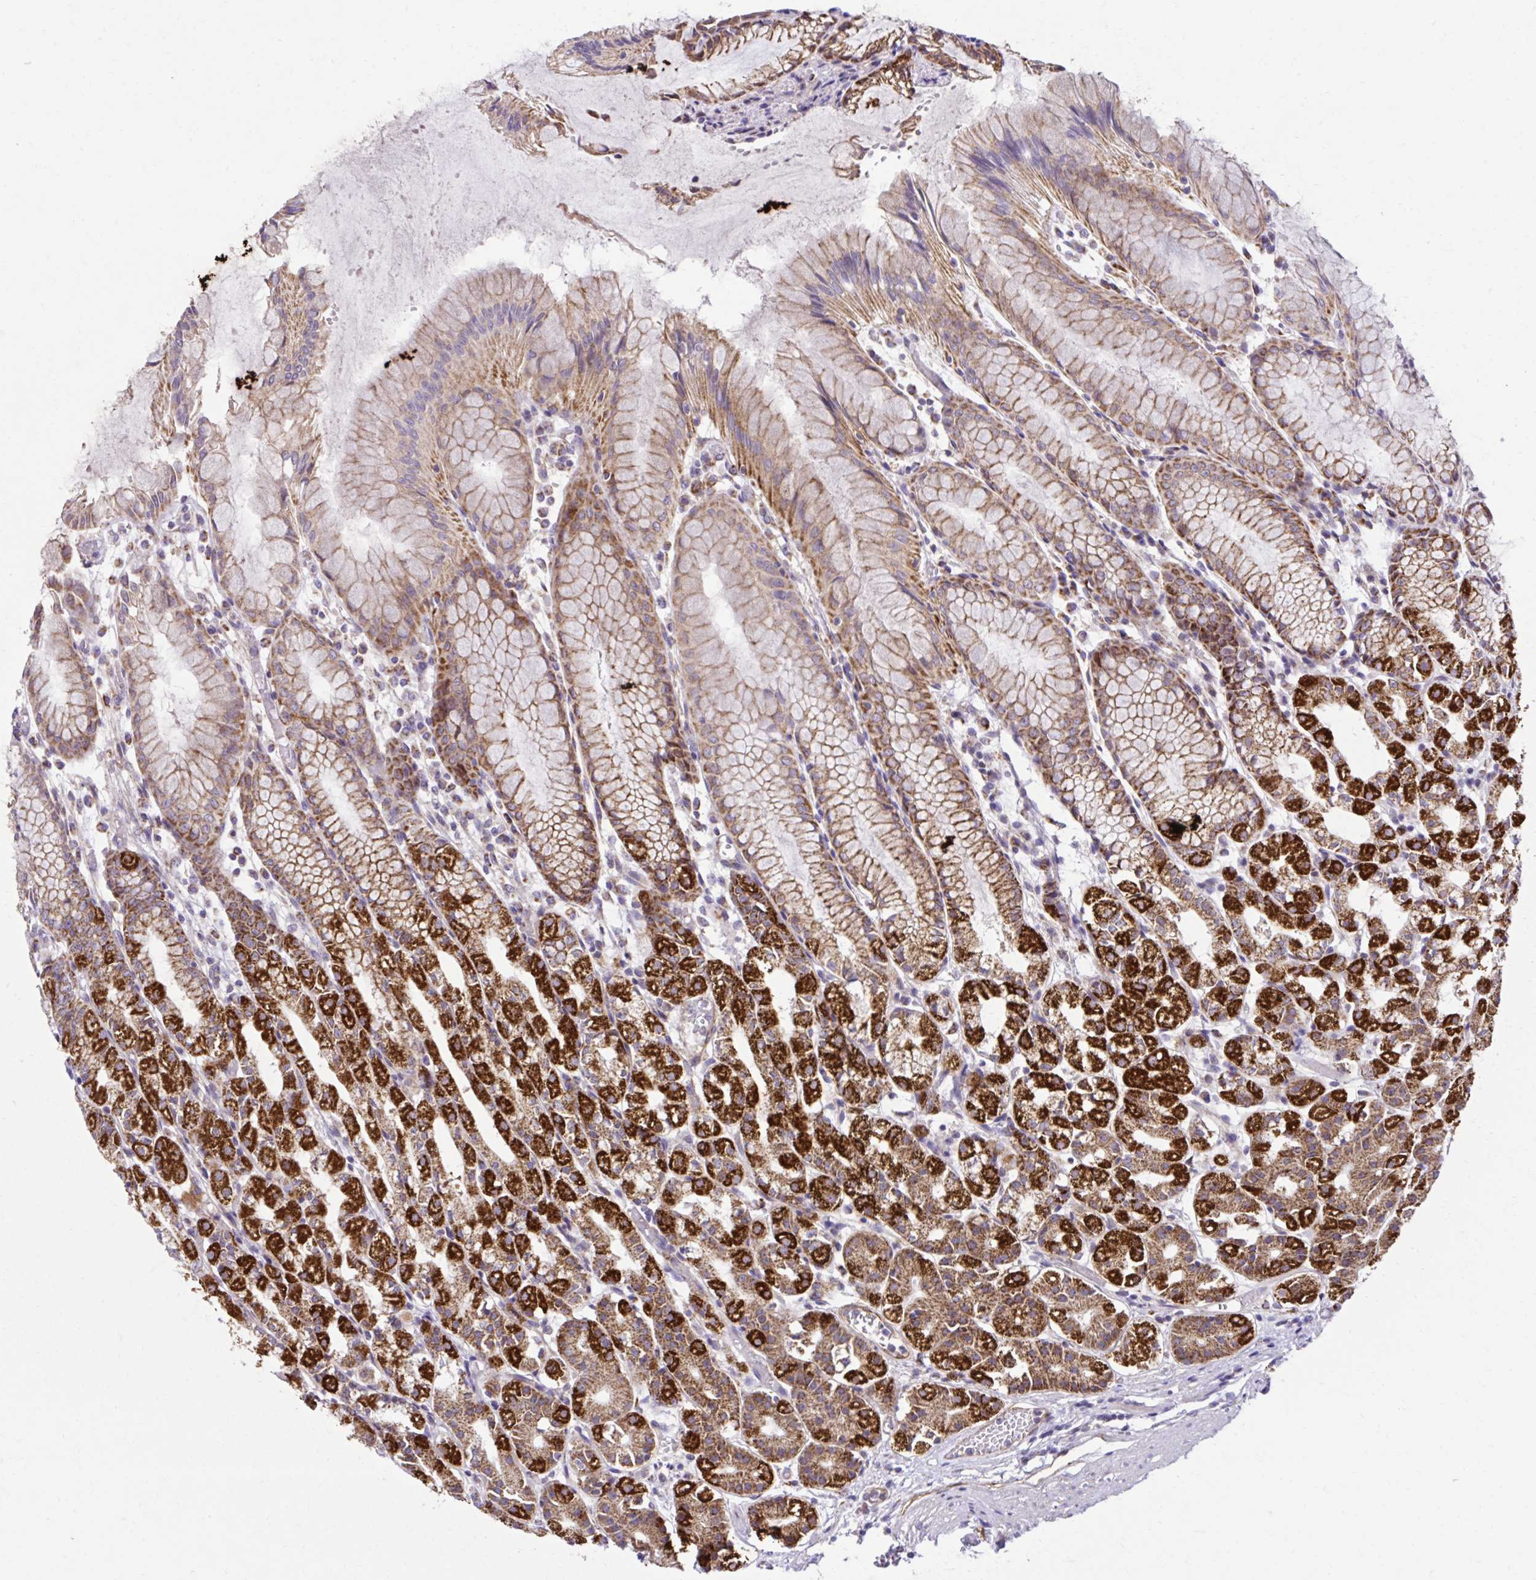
{"staining": {"intensity": "strong", "quantity": ">75%", "location": "cytoplasmic/membranous"}, "tissue": "stomach", "cell_type": "Glandular cells", "image_type": "normal", "snomed": [{"axis": "morphology", "description": "Normal tissue, NOS"}, {"axis": "topography", "description": "Stomach"}], "caption": "This image reveals immunohistochemistry (IHC) staining of unremarkable stomach, with high strong cytoplasmic/membranous positivity in about >75% of glandular cells.", "gene": "LIMS1", "patient": {"sex": "female", "age": 57}}